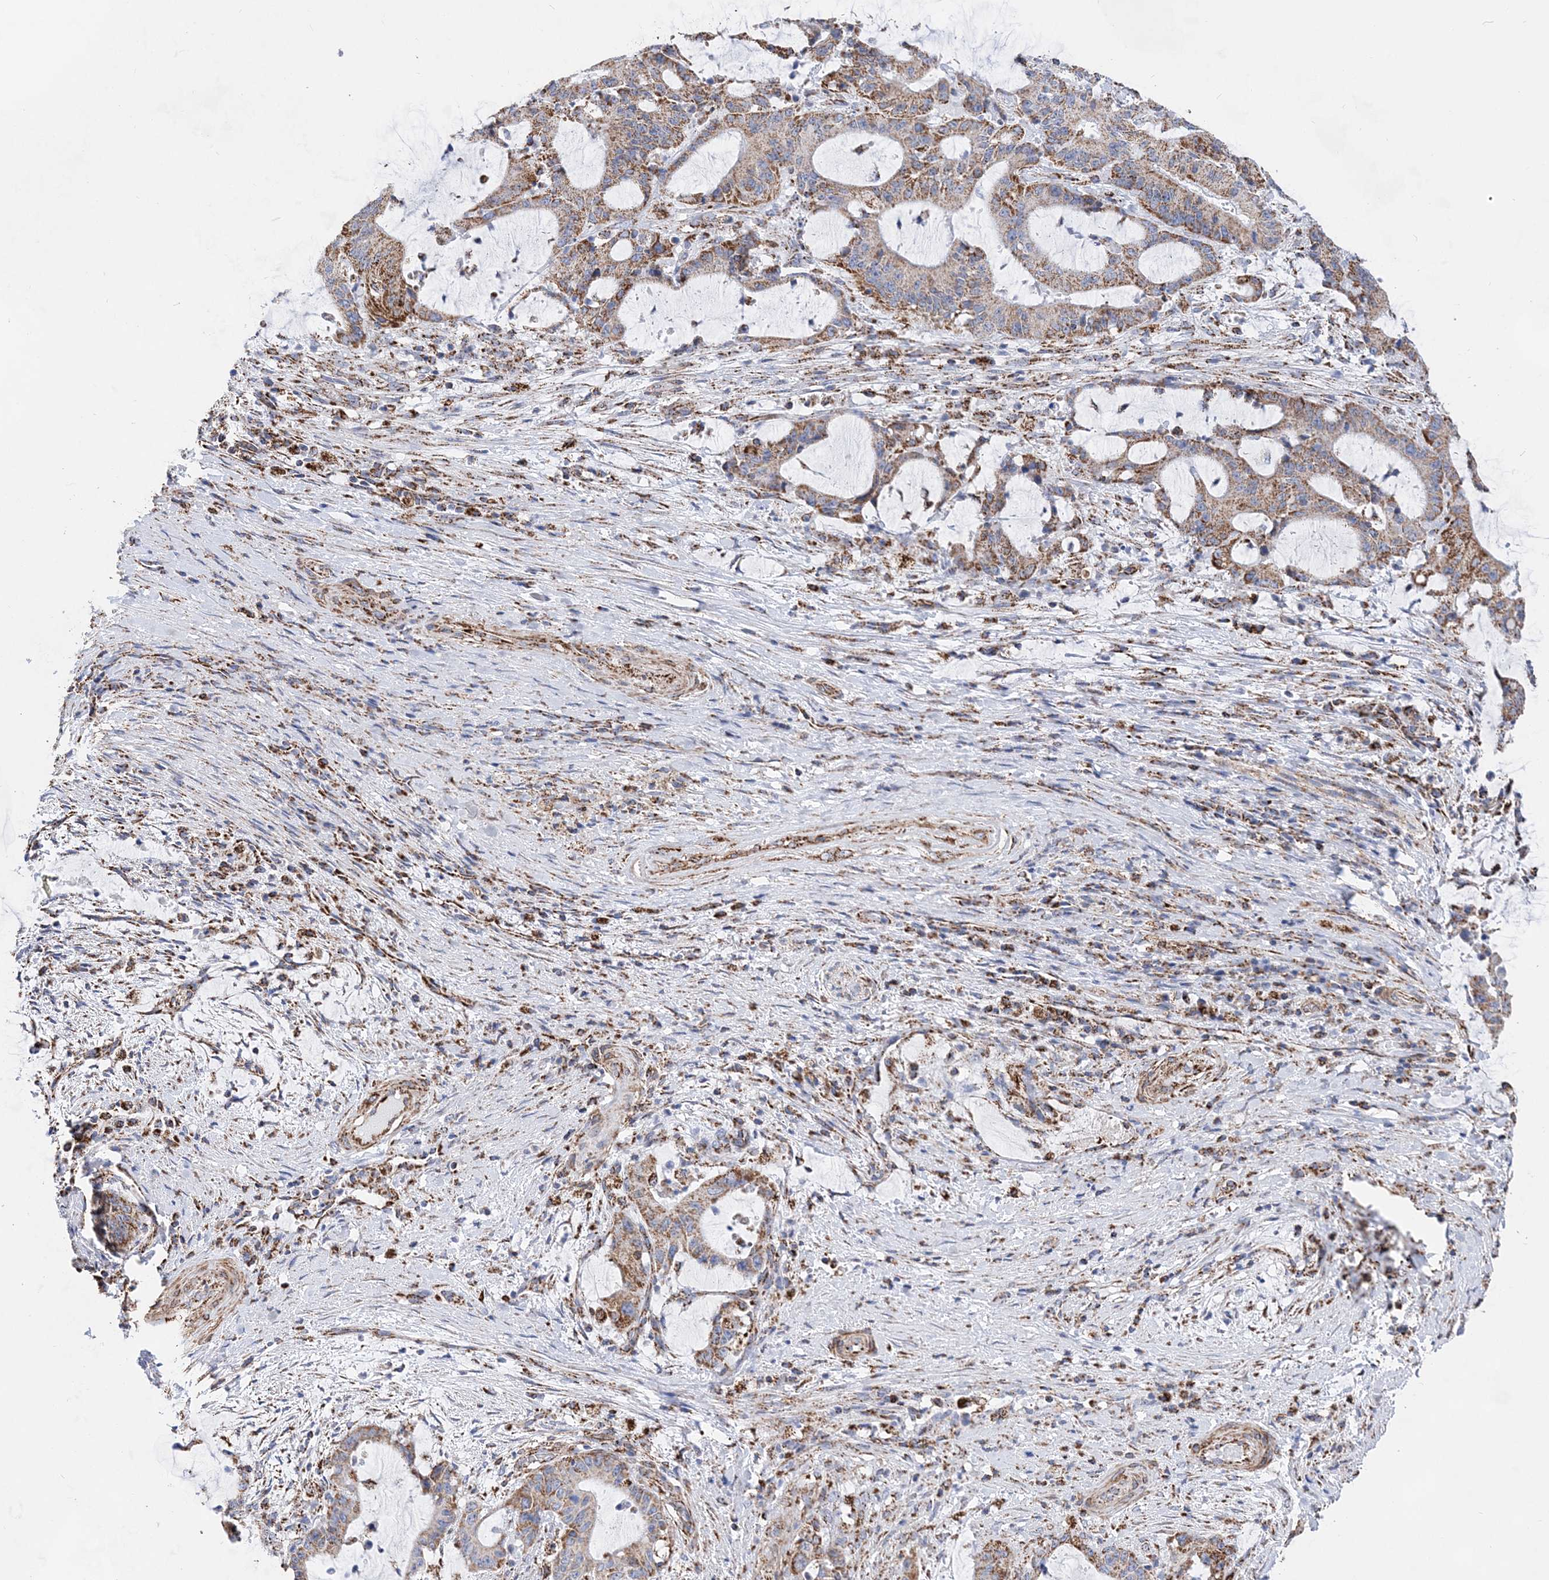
{"staining": {"intensity": "moderate", "quantity": ">75%", "location": "cytoplasmic/membranous"}, "tissue": "liver cancer", "cell_type": "Tumor cells", "image_type": "cancer", "snomed": [{"axis": "morphology", "description": "Normal tissue, NOS"}, {"axis": "morphology", "description": "Cholangiocarcinoma"}, {"axis": "topography", "description": "Liver"}, {"axis": "topography", "description": "Peripheral nerve tissue"}], "caption": "The histopathology image displays staining of cholangiocarcinoma (liver), revealing moderate cytoplasmic/membranous protein positivity (brown color) within tumor cells.", "gene": "ACOT9", "patient": {"sex": "female", "age": 73}}